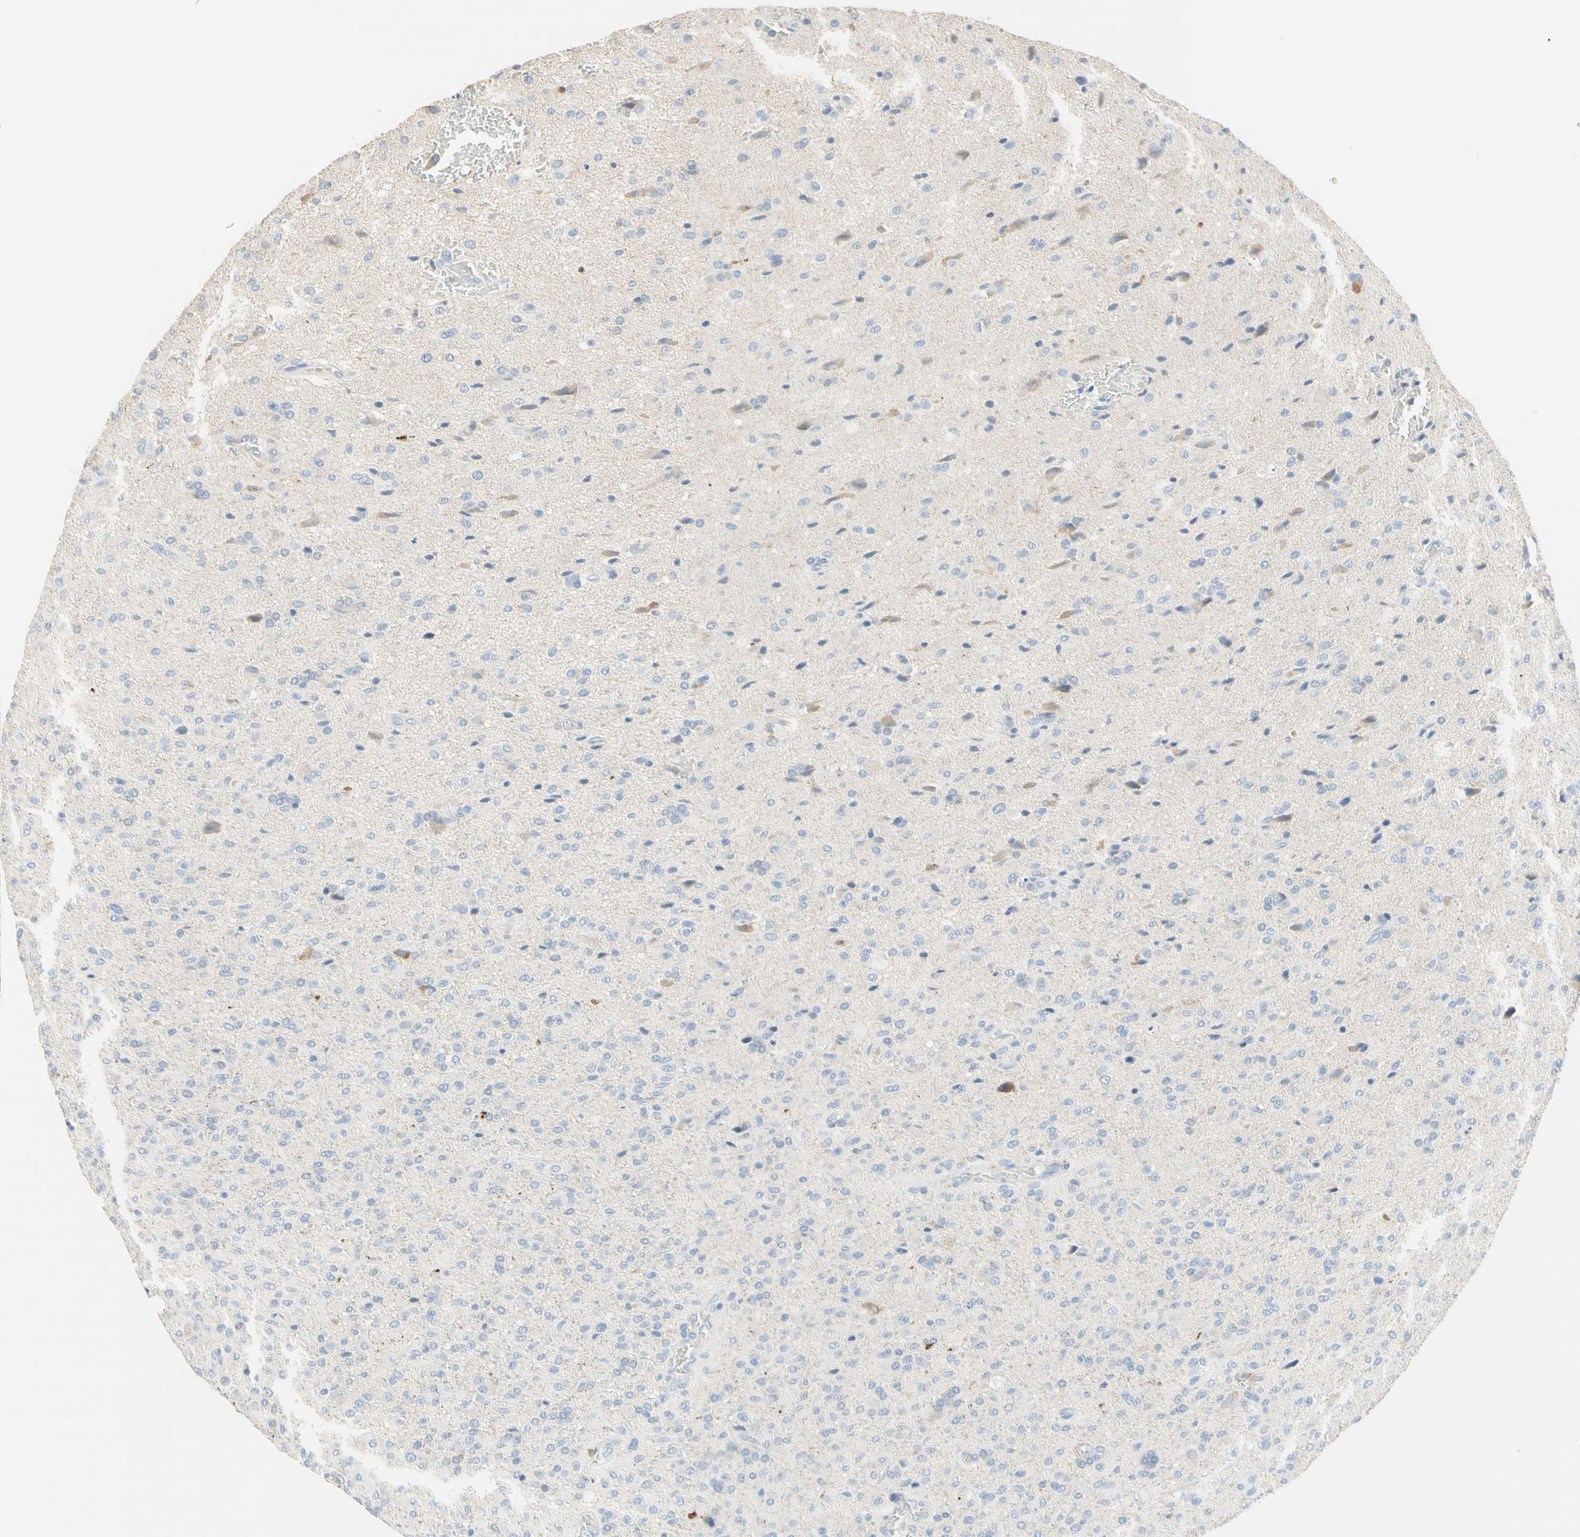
{"staining": {"intensity": "moderate", "quantity": "<25%", "location": "cytoplasmic/membranous"}, "tissue": "glioma", "cell_type": "Tumor cells", "image_type": "cancer", "snomed": [{"axis": "morphology", "description": "Glioma, malignant, High grade"}, {"axis": "topography", "description": "Brain"}], "caption": "The immunohistochemical stain highlights moderate cytoplasmic/membranous staining in tumor cells of malignant glioma (high-grade) tissue.", "gene": "NECTIN4", "patient": {"sex": "male", "age": 71}}